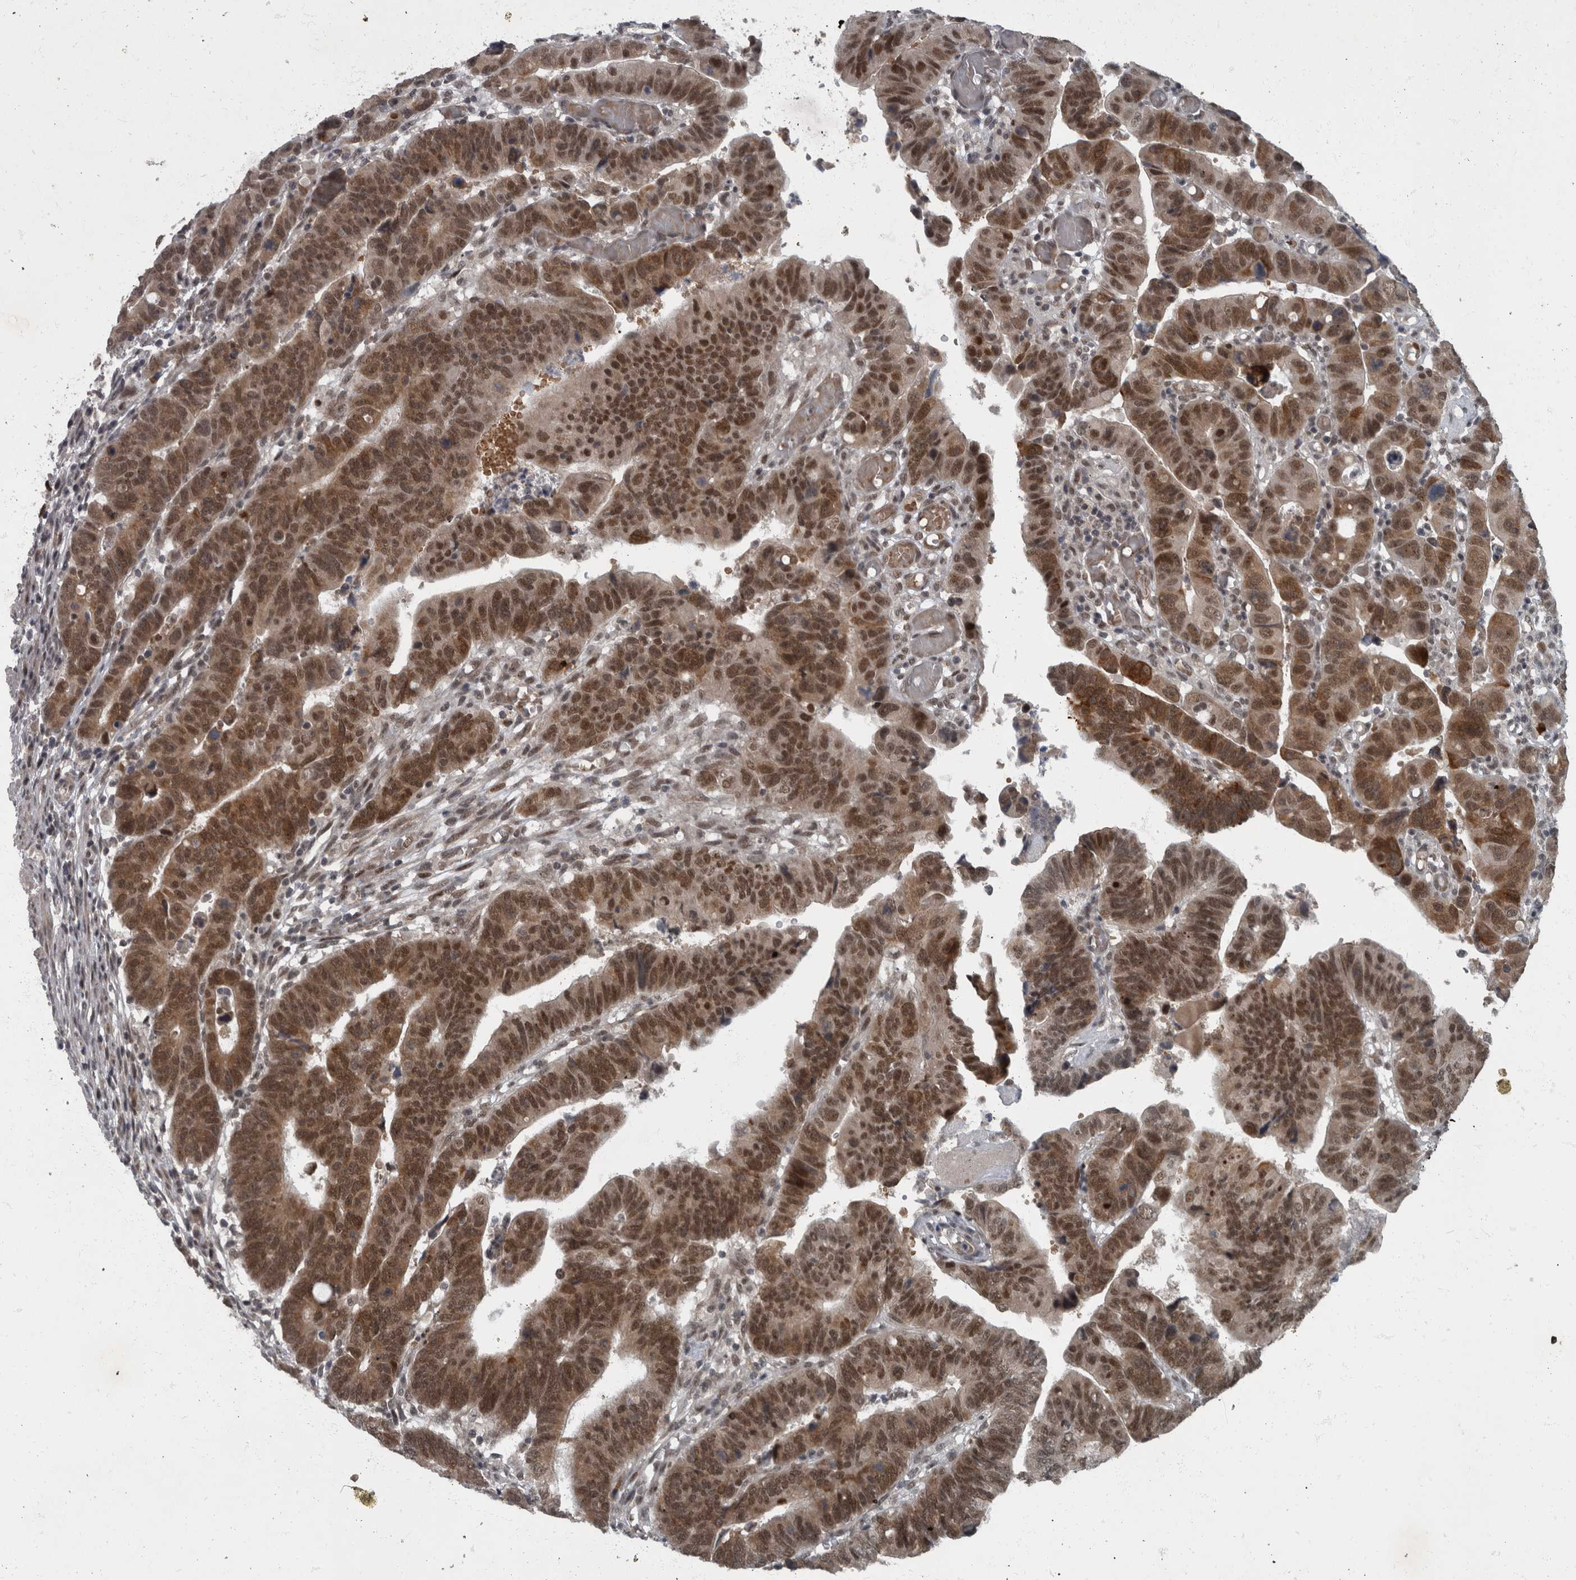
{"staining": {"intensity": "strong", "quantity": ">75%", "location": "cytoplasmic/membranous,nuclear"}, "tissue": "colorectal cancer", "cell_type": "Tumor cells", "image_type": "cancer", "snomed": [{"axis": "morphology", "description": "Adenocarcinoma, NOS"}, {"axis": "topography", "description": "Rectum"}], "caption": "Strong cytoplasmic/membranous and nuclear positivity for a protein is present in about >75% of tumor cells of colorectal cancer (adenocarcinoma) using immunohistochemistry (IHC).", "gene": "WDR33", "patient": {"sex": "female", "age": 65}}